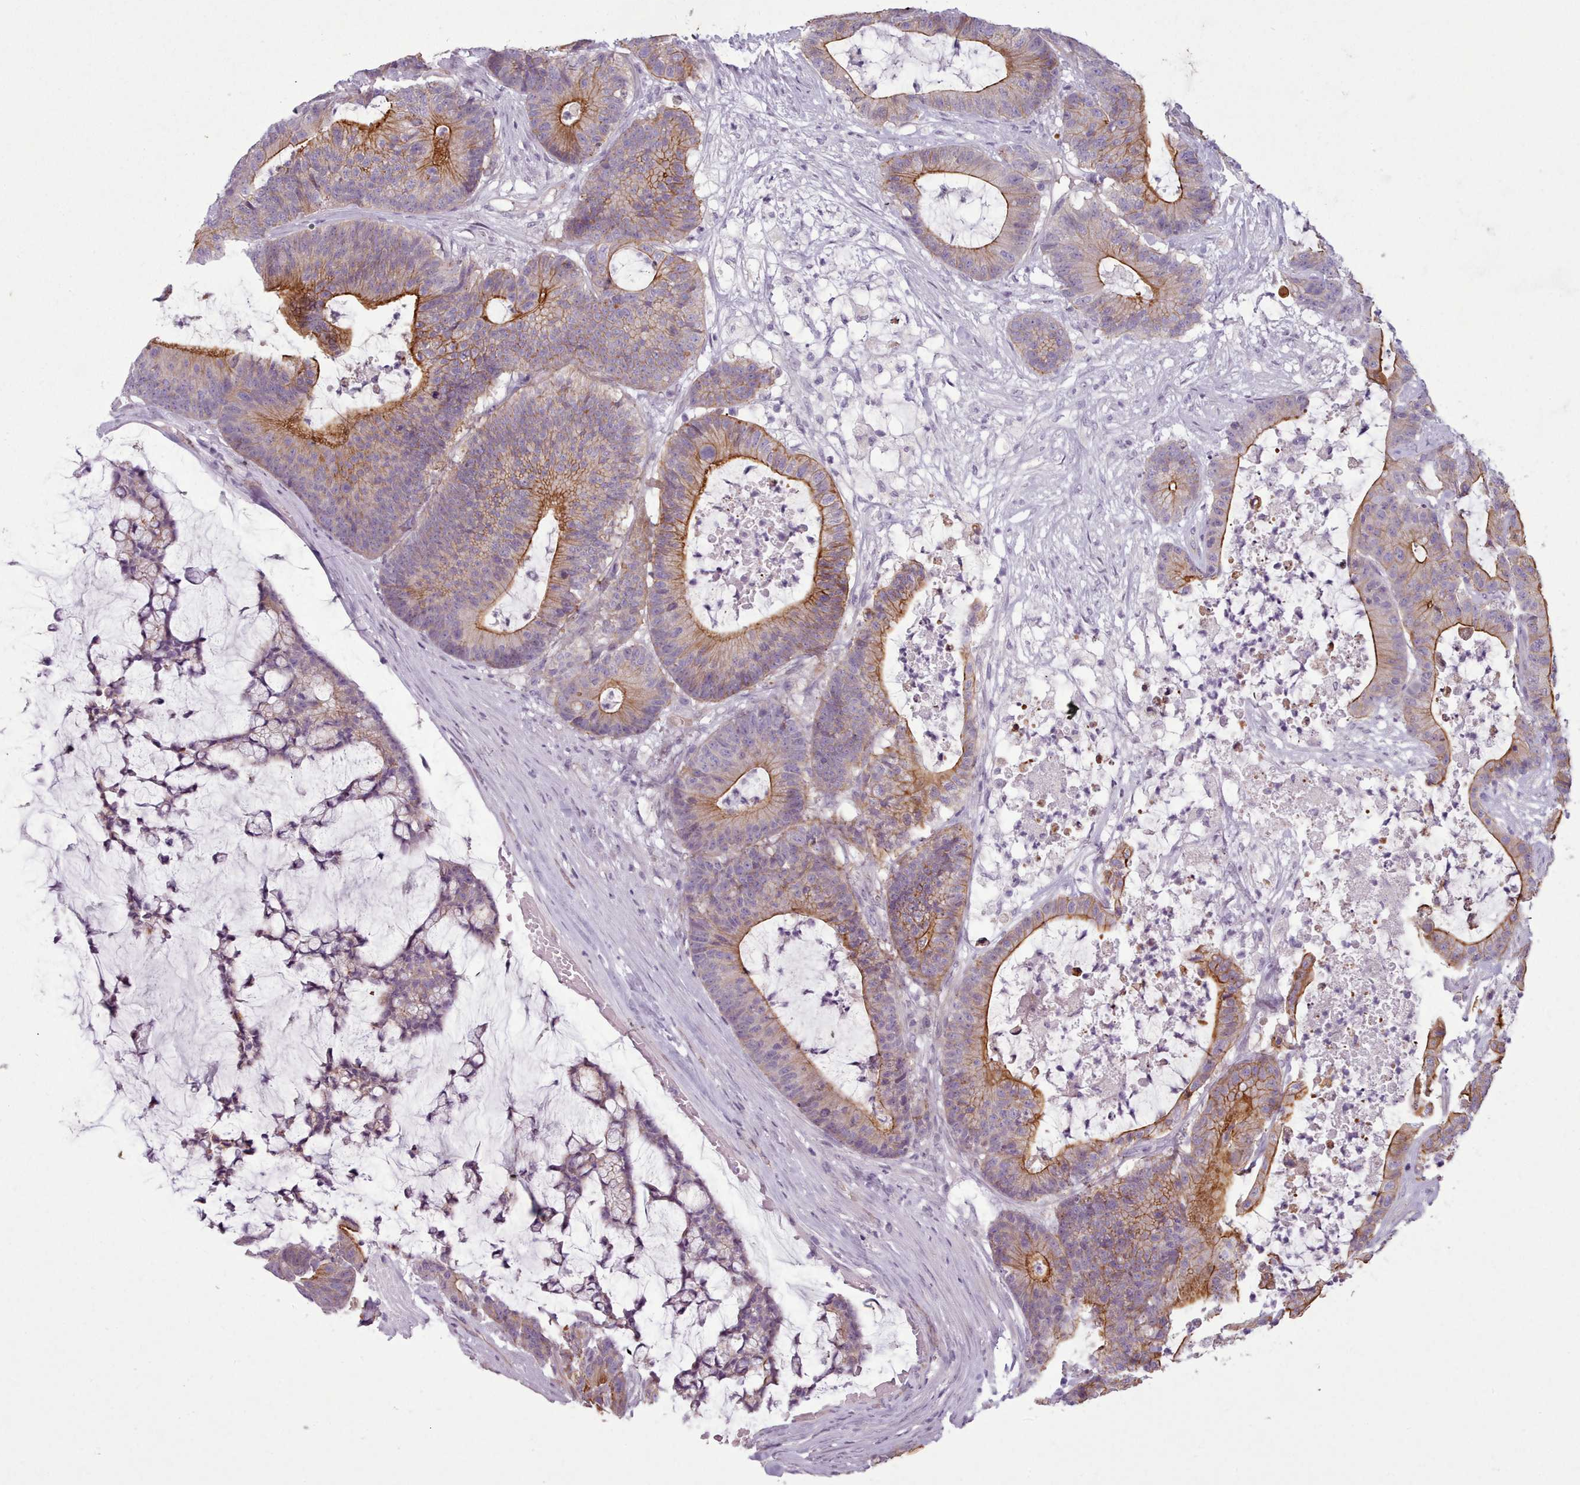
{"staining": {"intensity": "moderate", "quantity": "25%-75%", "location": "cytoplasmic/membranous"}, "tissue": "colorectal cancer", "cell_type": "Tumor cells", "image_type": "cancer", "snomed": [{"axis": "morphology", "description": "Adenocarcinoma, NOS"}, {"axis": "topography", "description": "Colon"}], "caption": "DAB (3,3'-diaminobenzidine) immunohistochemical staining of colorectal cancer (adenocarcinoma) displays moderate cytoplasmic/membranous protein positivity in approximately 25%-75% of tumor cells. The protein is stained brown, and the nuclei are stained in blue (DAB IHC with brightfield microscopy, high magnification).", "gene": "PLD4", "patient": {"sex": "female", "age": 84}}